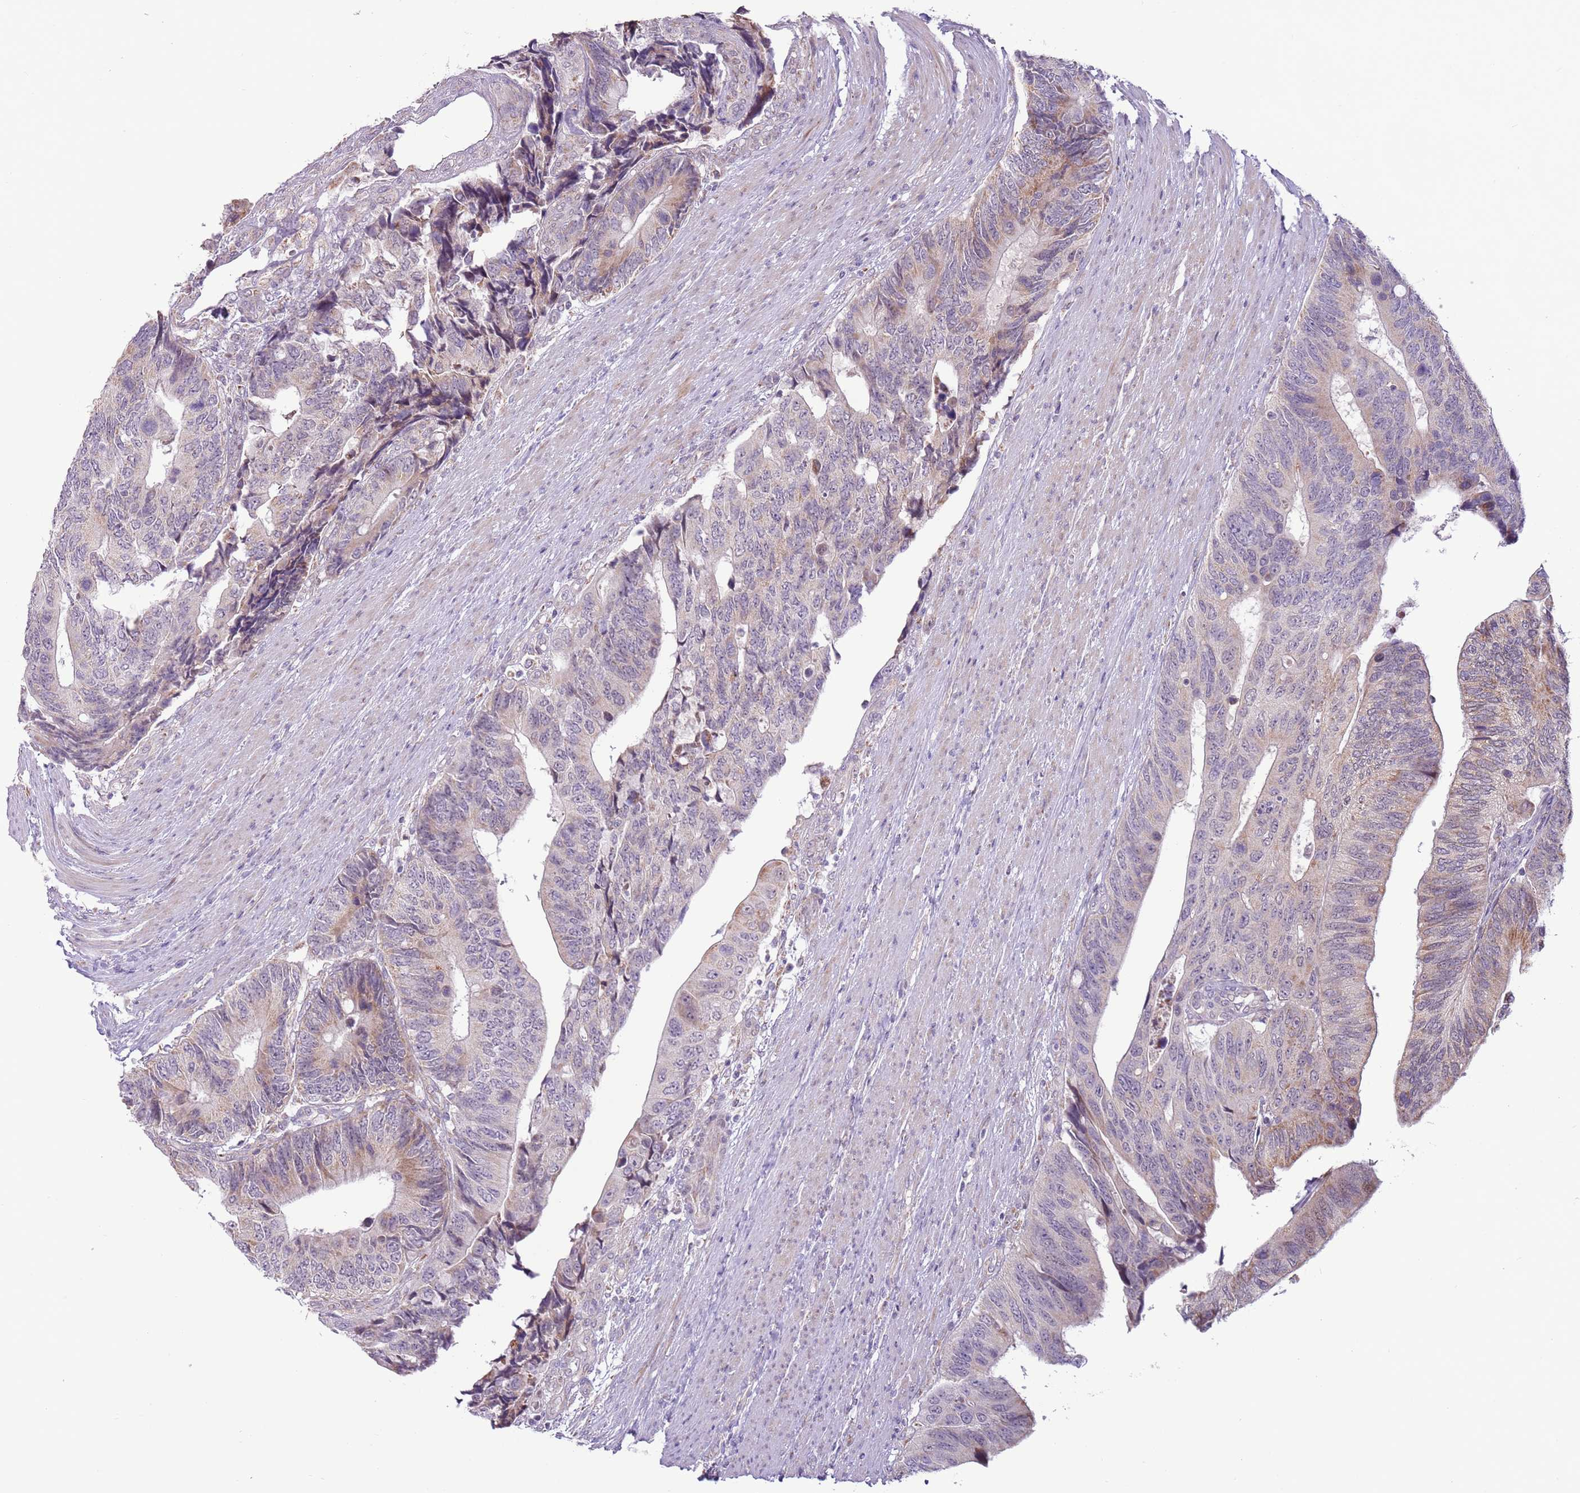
{"staining": {"intensity": "moderate", "quantity": "<25%", "location": "cytoplasmic/membranous"}, "tissue": "colorectal cancer", "cell_type": "Tumor cells", "image_type": "cancer", "snomed": [{"axis": "morphology", "description": "Adenocarcinoma, NOS"}, {"axis": "topography", "description": "Colon"}], "caption": "Immunohistochemistry (IHC) histopathology image of neoplastic tissue: colorectal adenocarcinoma stained using immunohistochemistry shows low levels of moderate protein expression localized specifically in the cytoplasmic/membranous of tumor cells, appearing as a cytoplasmic/membranous brown color.", "gene": "MLLT11", "patient": {"sex": "male", "age": 87}}